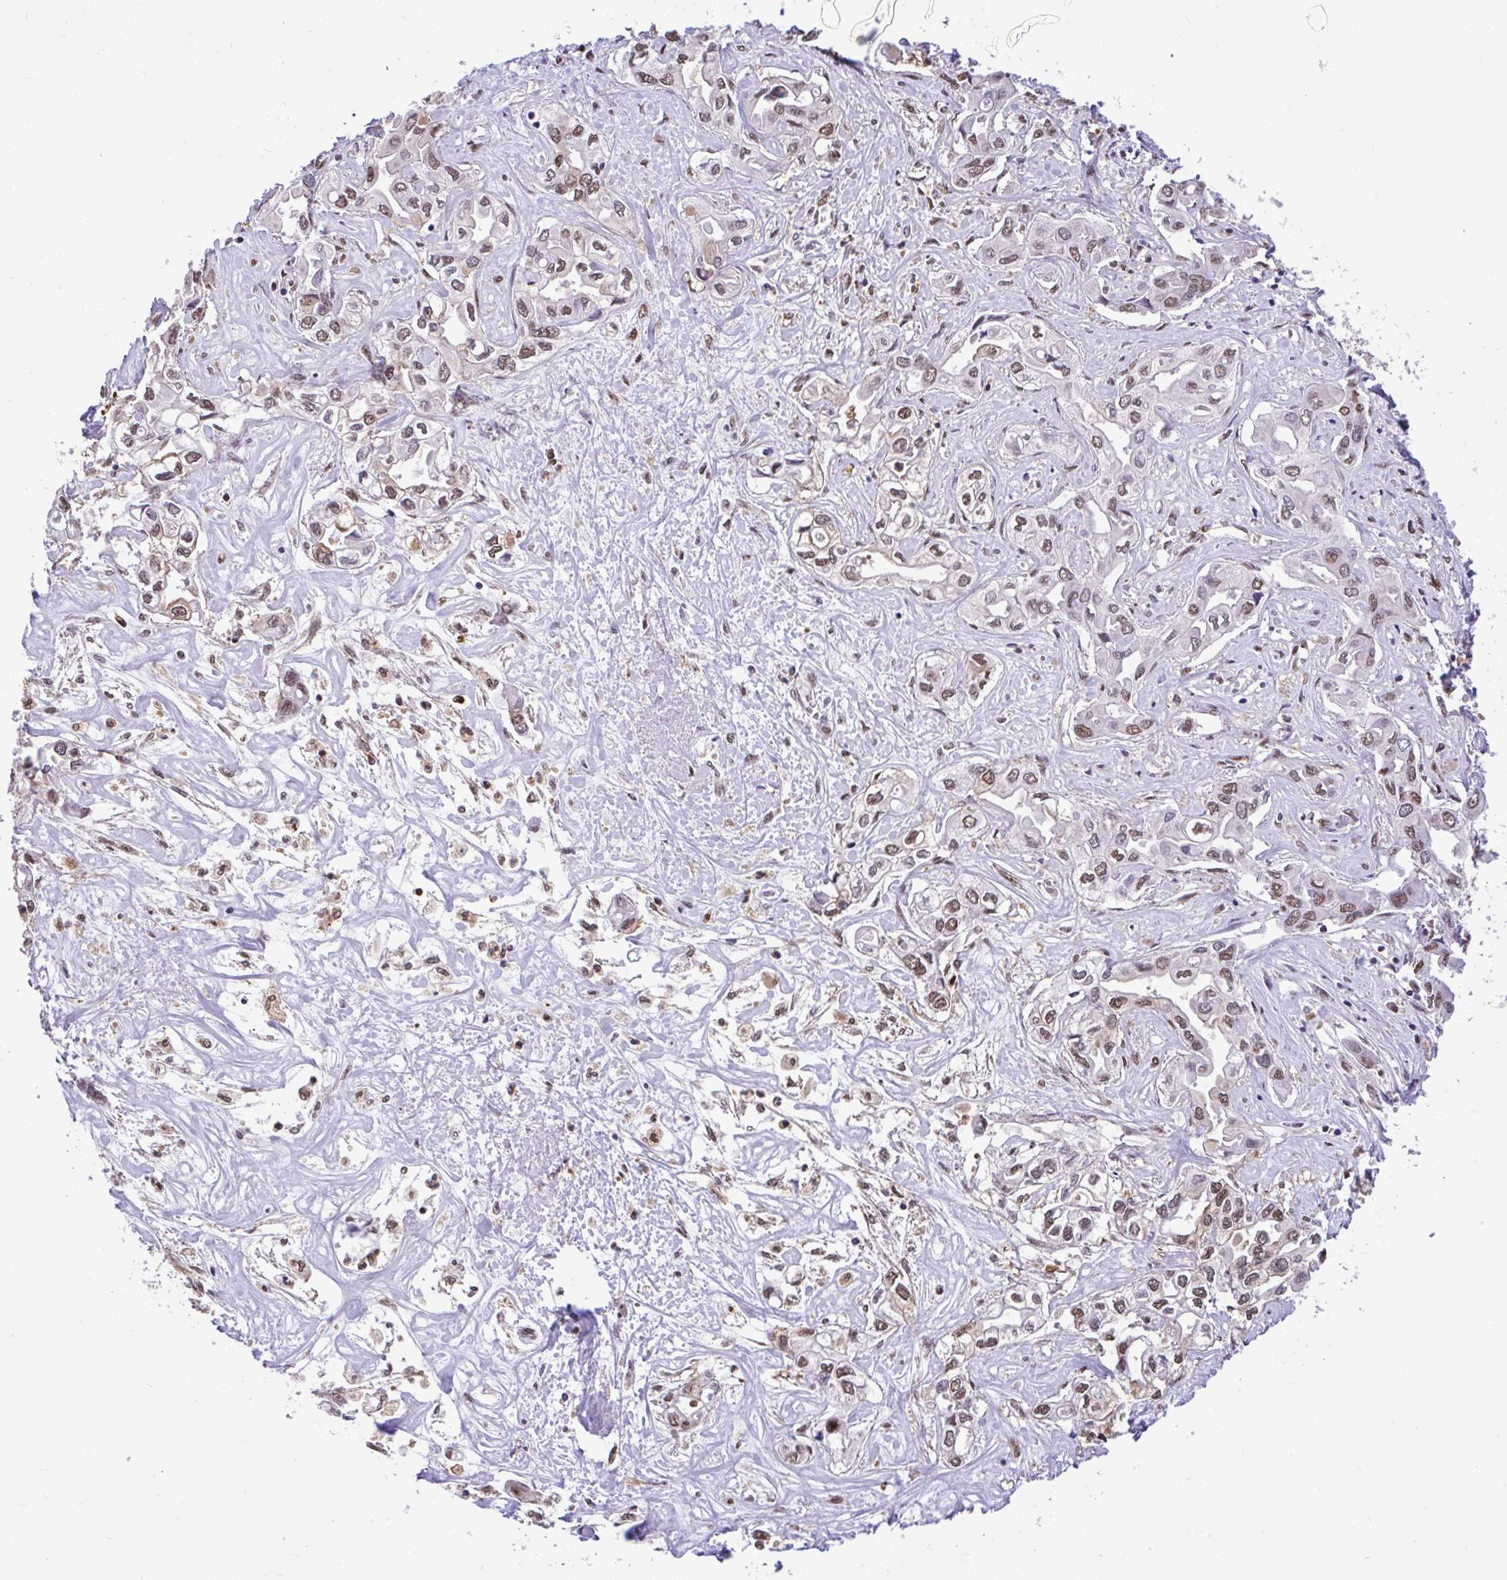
{"staining": {"intensity": "moderate", "quantity": ">75%", "location": "nuclear"}, "tissue": "liver cancer", "cell_type": "Tumor cells", "image_type": "cancer", "snomed": [{"axis": "morphology", "description": "Cholangiocarcinoma"}, {"axis": "topography", "description": "Liver"}], "caption": "Liver cancer (cholangiocarcinoma) was stained to show a protein in brown. There is medium levels of moderate nuclear positivity in about >75% of tumor cells. The protein of interest is stained brown, and the nuclei are stained in blue (DAB IHC with brightfield microscopy, high magnification).", "gene": "GLIS3", "patient": {"sex": "female", "age": 64}}